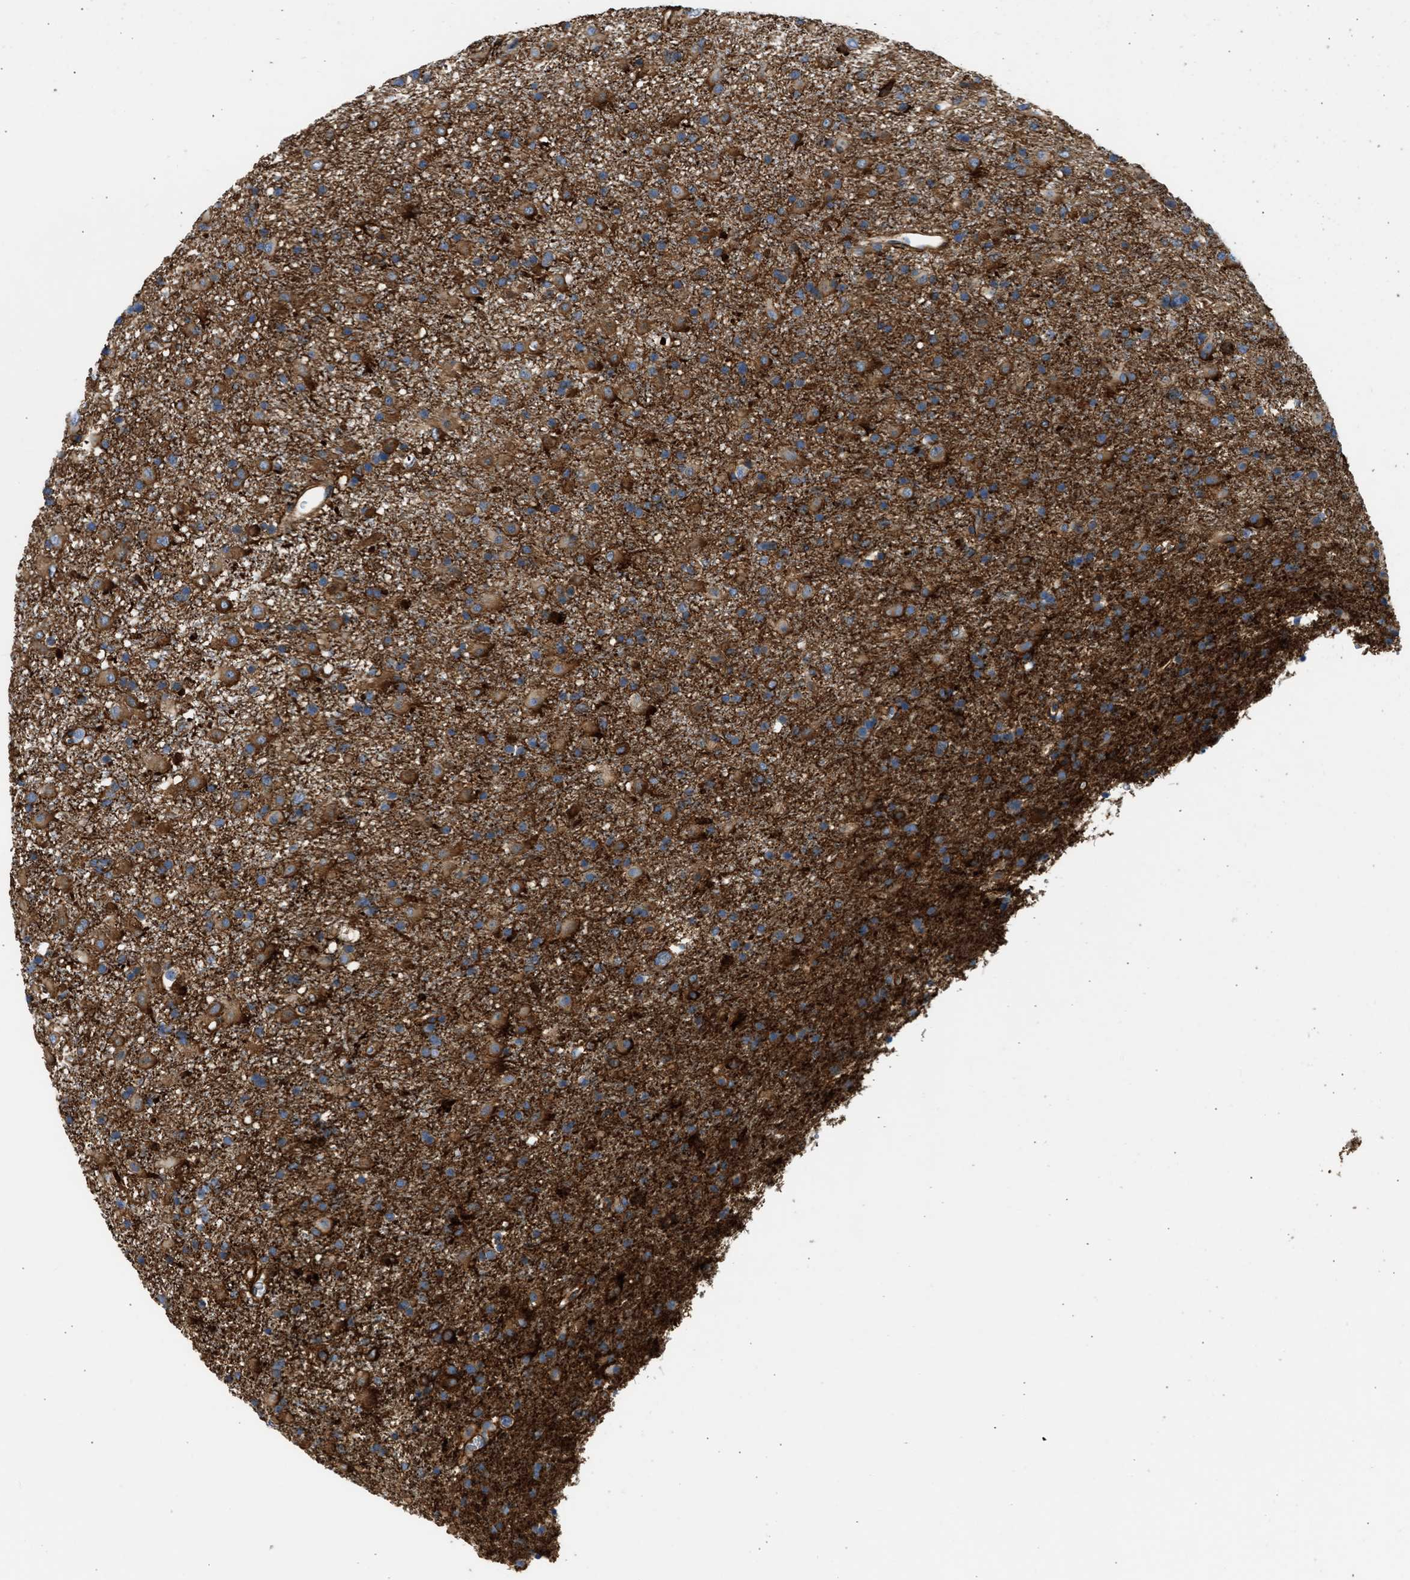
{"staining": {"intensity": "strong", "quantity": ">75%", "location": "cytoplasmic/membranous"}, "tissue": "glioma", "cell_type": "Tumor cells", "image_type": "cancer", "snomed": [{"axis": "morphology", "description": "Glioma, malignant, Low grade"}, {"axis": "topography", "description": "Brain"}], "caption": "The immunohistochemical stain shows strong cytoplasmic/membranous positivity in tumor cells of malignant low-grade glioma tissue.", "gene": "SEPTIN2", "patient": {"sex": "male", "age": 65}}